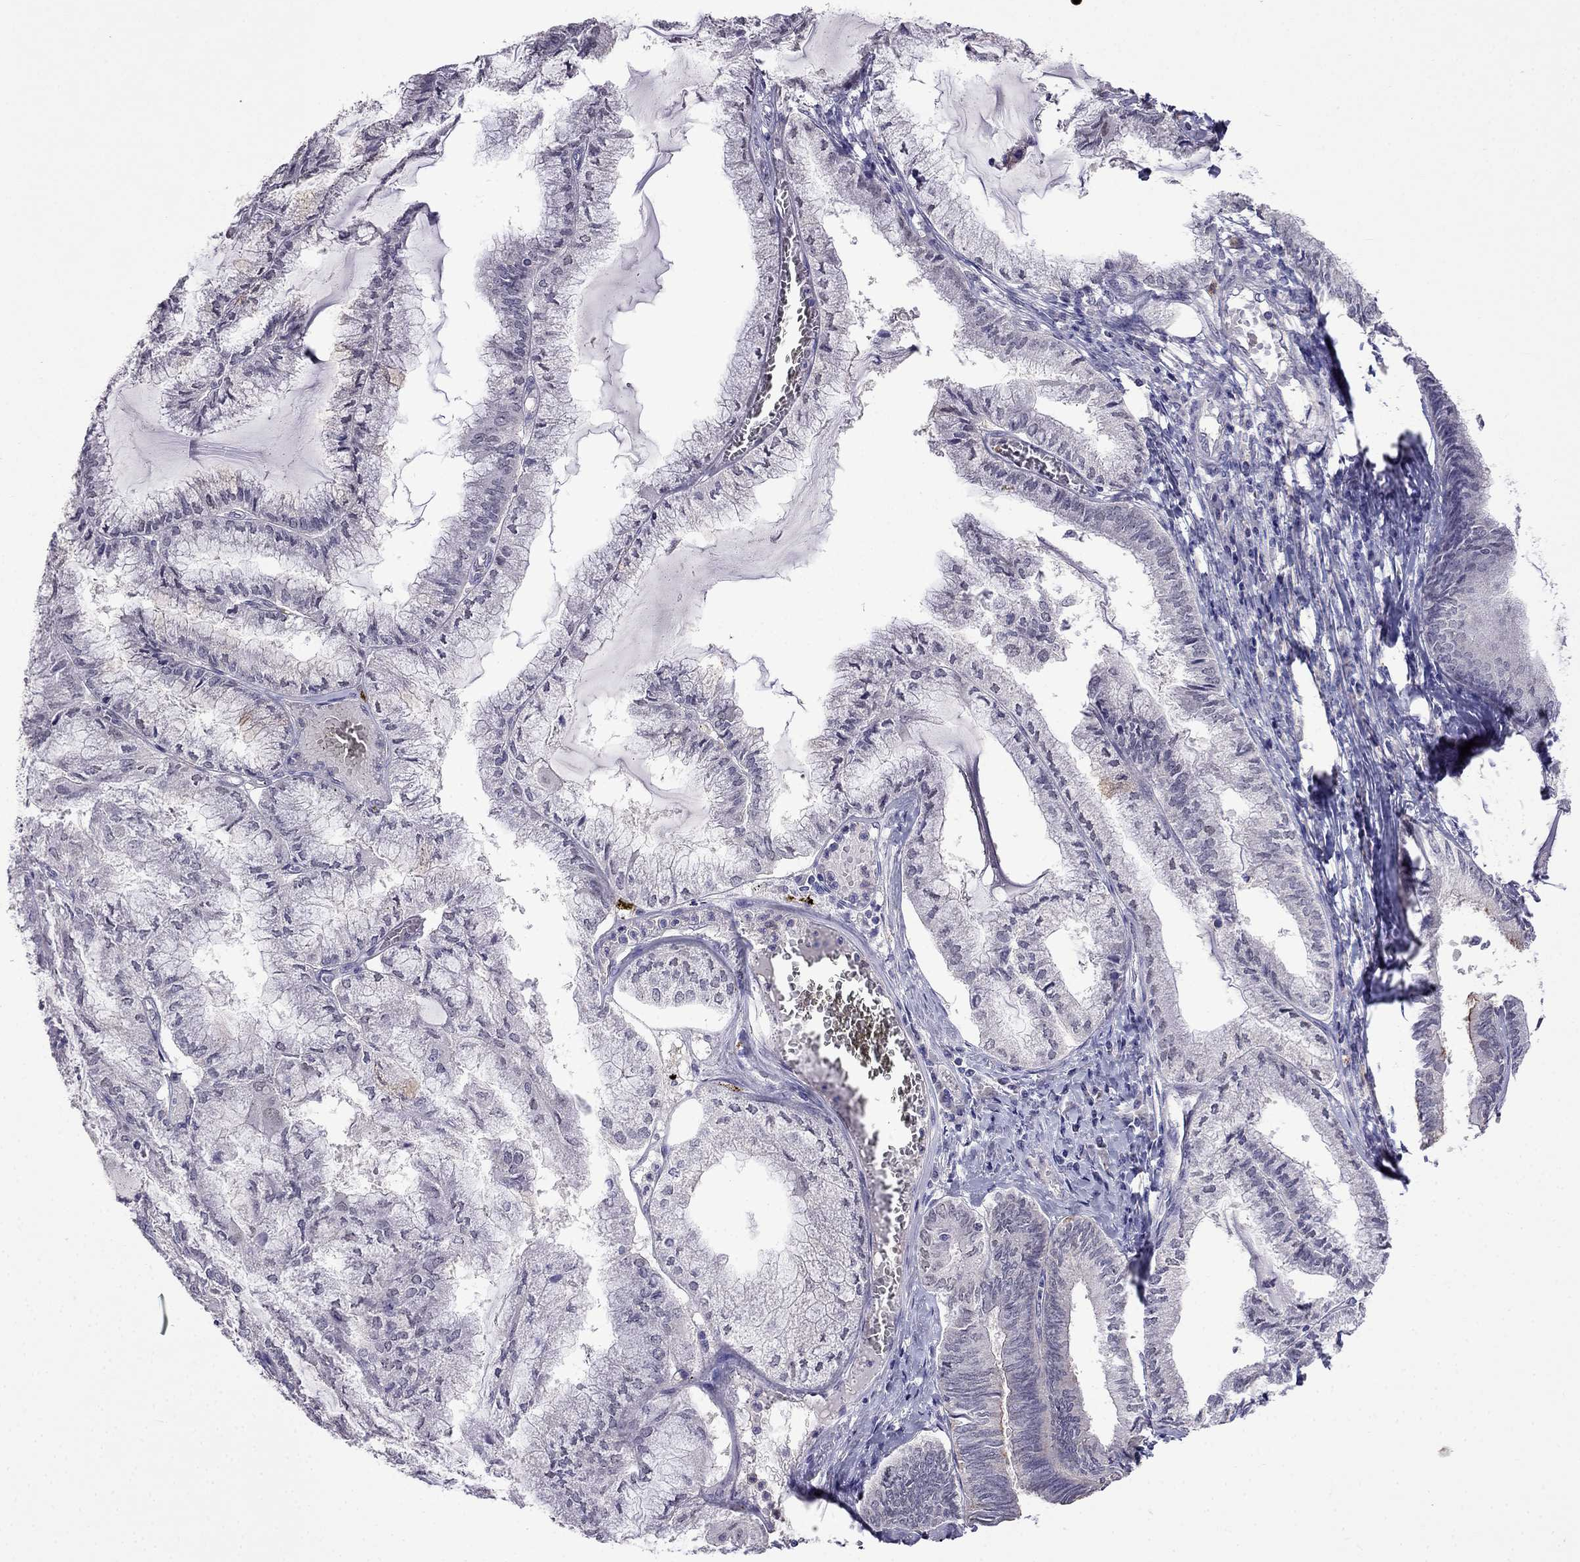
{"staining": {"intensity": "negative", "quantity": "none", "location": "none"}, "tissue": "endometrial cancer", "cell_type": "Tumor cells", "image_type": "cancer", "snomed": [{"axis": "morphology", "description": "Carcinoma, NOS"}, {"axis": "topography", "description": "Endometrium"}], "caption": "Endometrial carcinoma stained for a protein using immunohistochemistry reveals no positivity tumor cells.", "gene": "AQP9", "patient": {"sex": "female", "age": 62}}